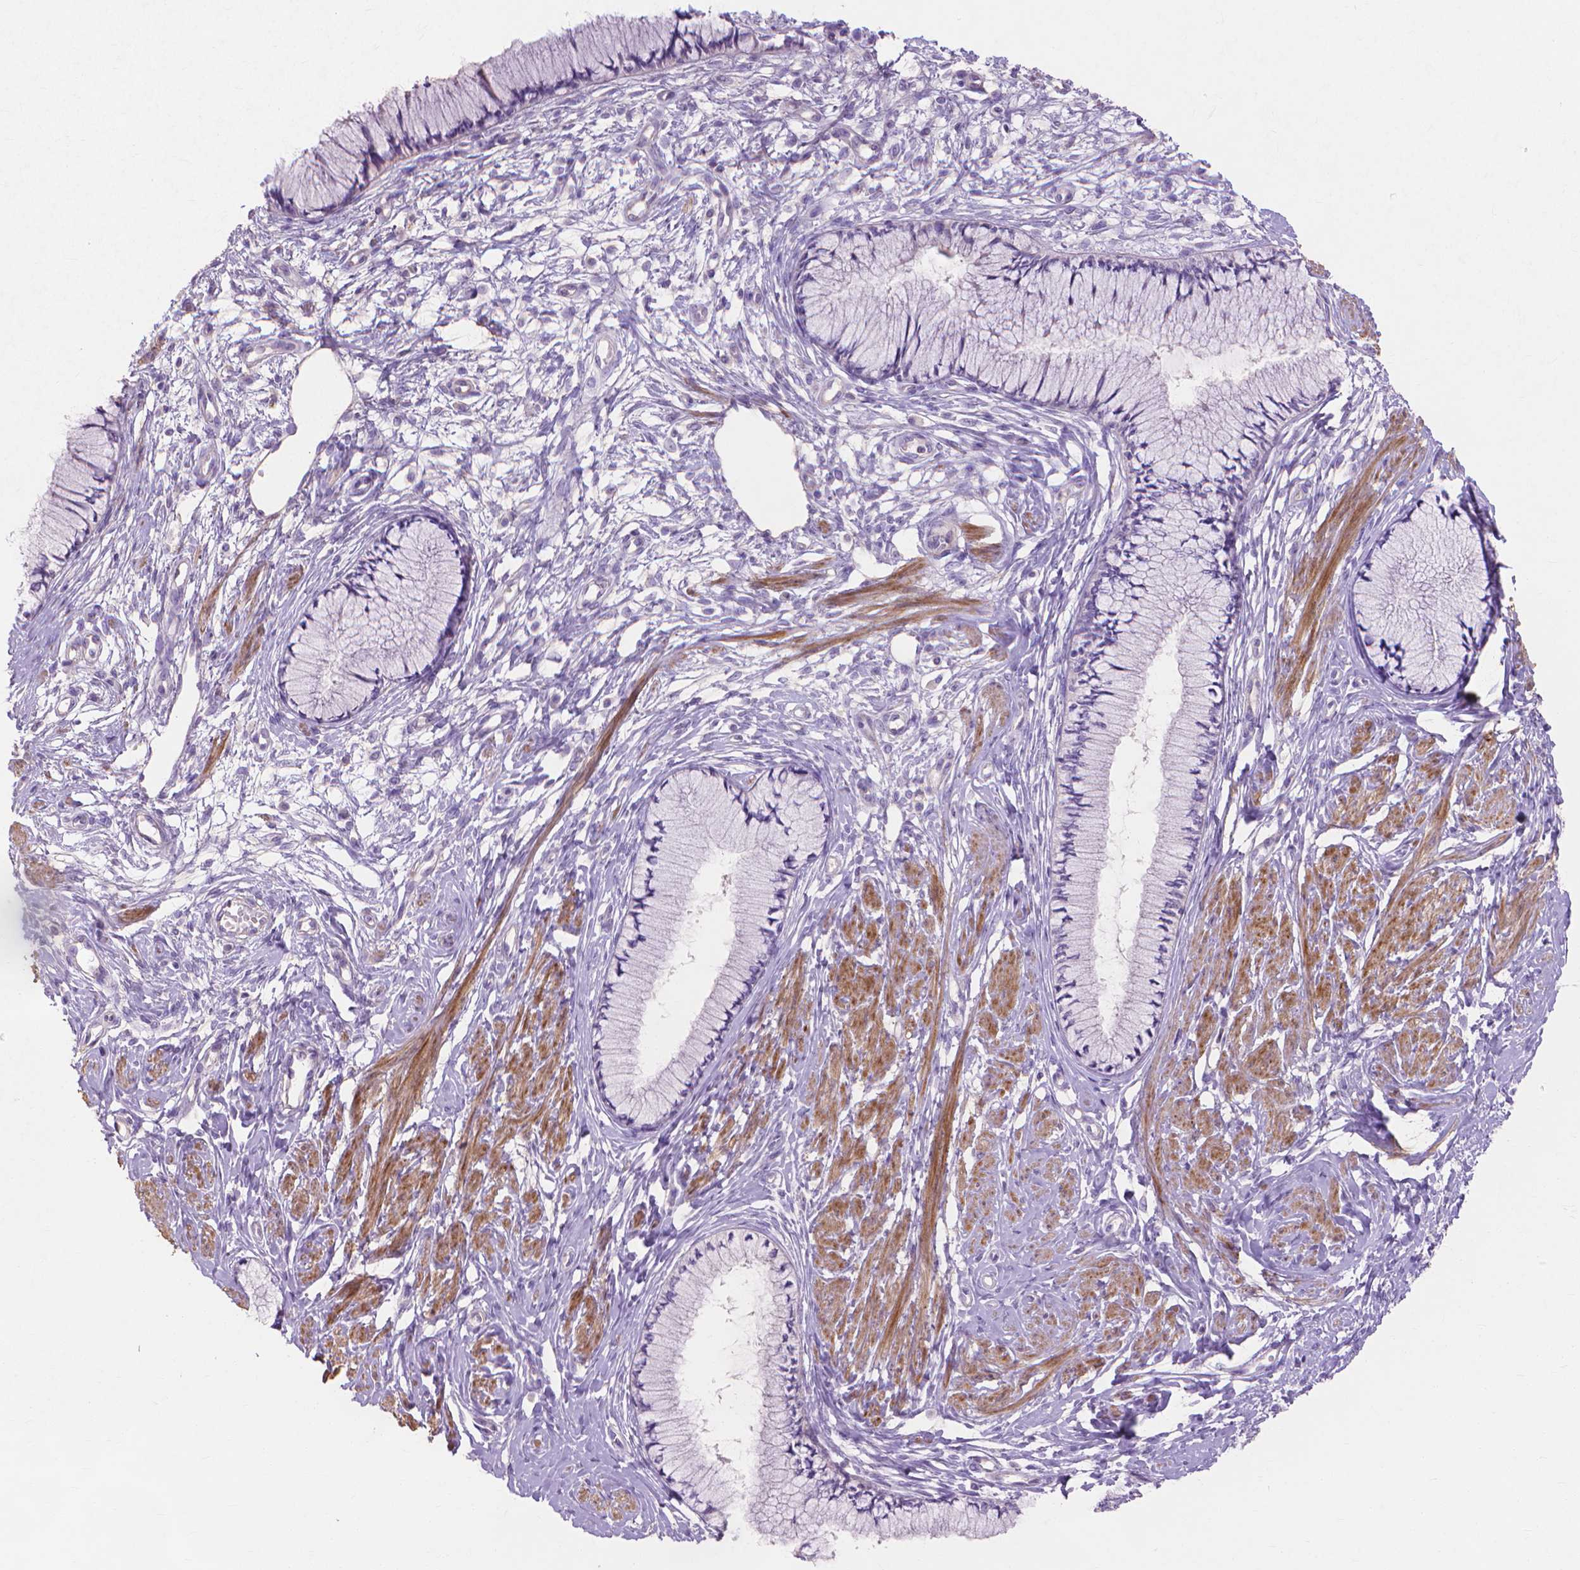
{"staining": {"intensity": "negative", "quantity": "none", "location": "none"}, "tissue": "cervix", "cell_type": "Glandular cells", "image_type": "normal", "snomed": [{"axis": "morphology", "description": "Normal tissue, NOS"}, {"axis": "topography", "description": "Cervix"}], "caption": "Cervix was stained to show a protein in brown. There is no significant expression in glandular cells. Brightfield microscopy of immunohistochemistry stained with DAB (3,3'-diaminobenzidine) (brown) and hematoxylin (blue), captured at high magnification.", "gene": "MBLAC1", "patient": {"sex": "female", "age": 37}}